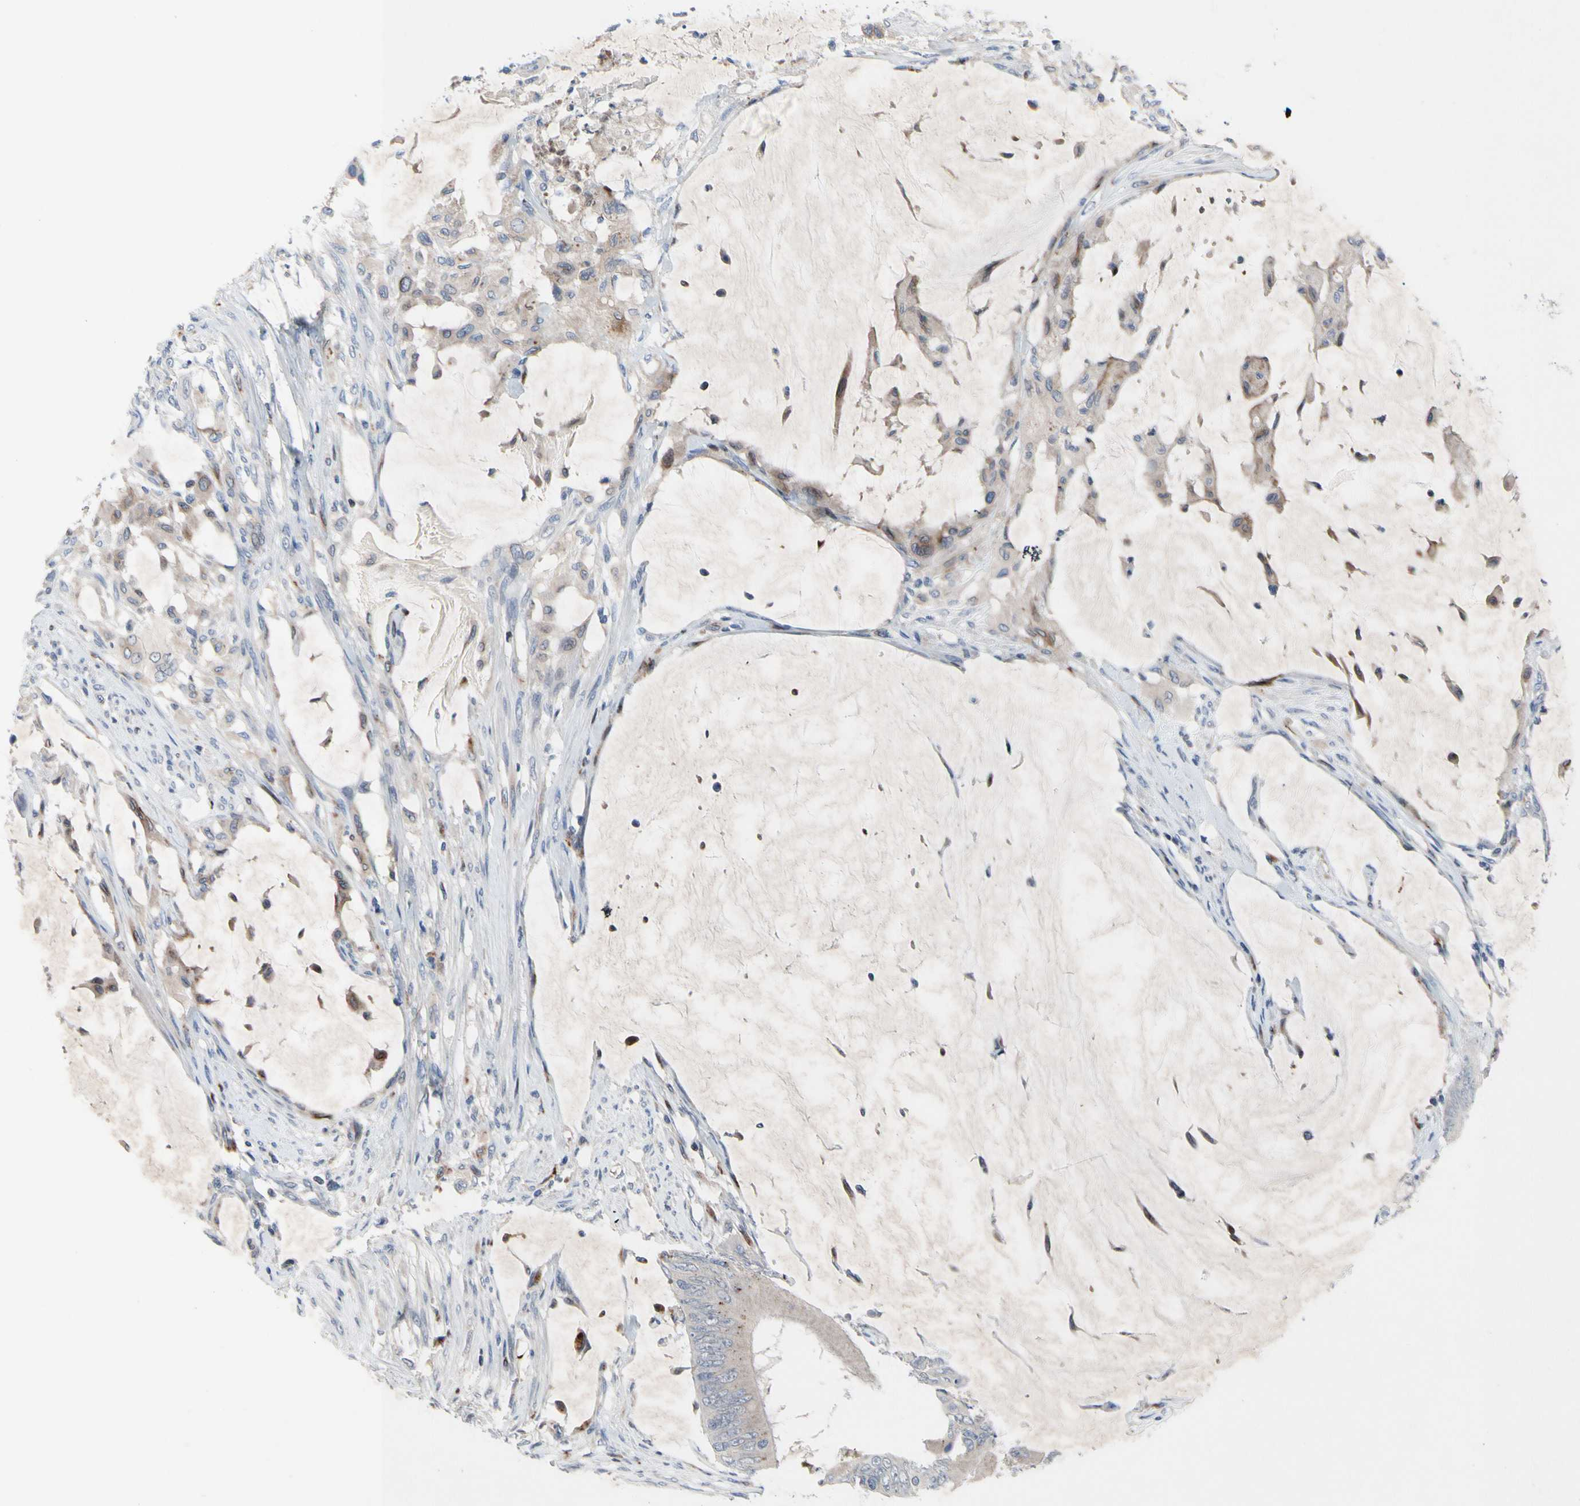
{"staining": {"intensity": "weak", "quantity": "25%-75%", "location": "cytoplasmic/membranous"}, "tissue": "colorectal cancer", "cell_type": "Tumor cells", "image_type": "cancer", "snomed": [{"axis": "morphology", "description": "Adenocarcinoma, NOS"}, {"axis": "topography", "description": "Rectum"}], "caption": "This is an image of IHC staining of colorectal adenocarcinoma, which shows weak staining in the cytoplasmic/membranous of tumor cells.", "gene": "MUTYH", "patient": {"sex": "female", "age": 77}}